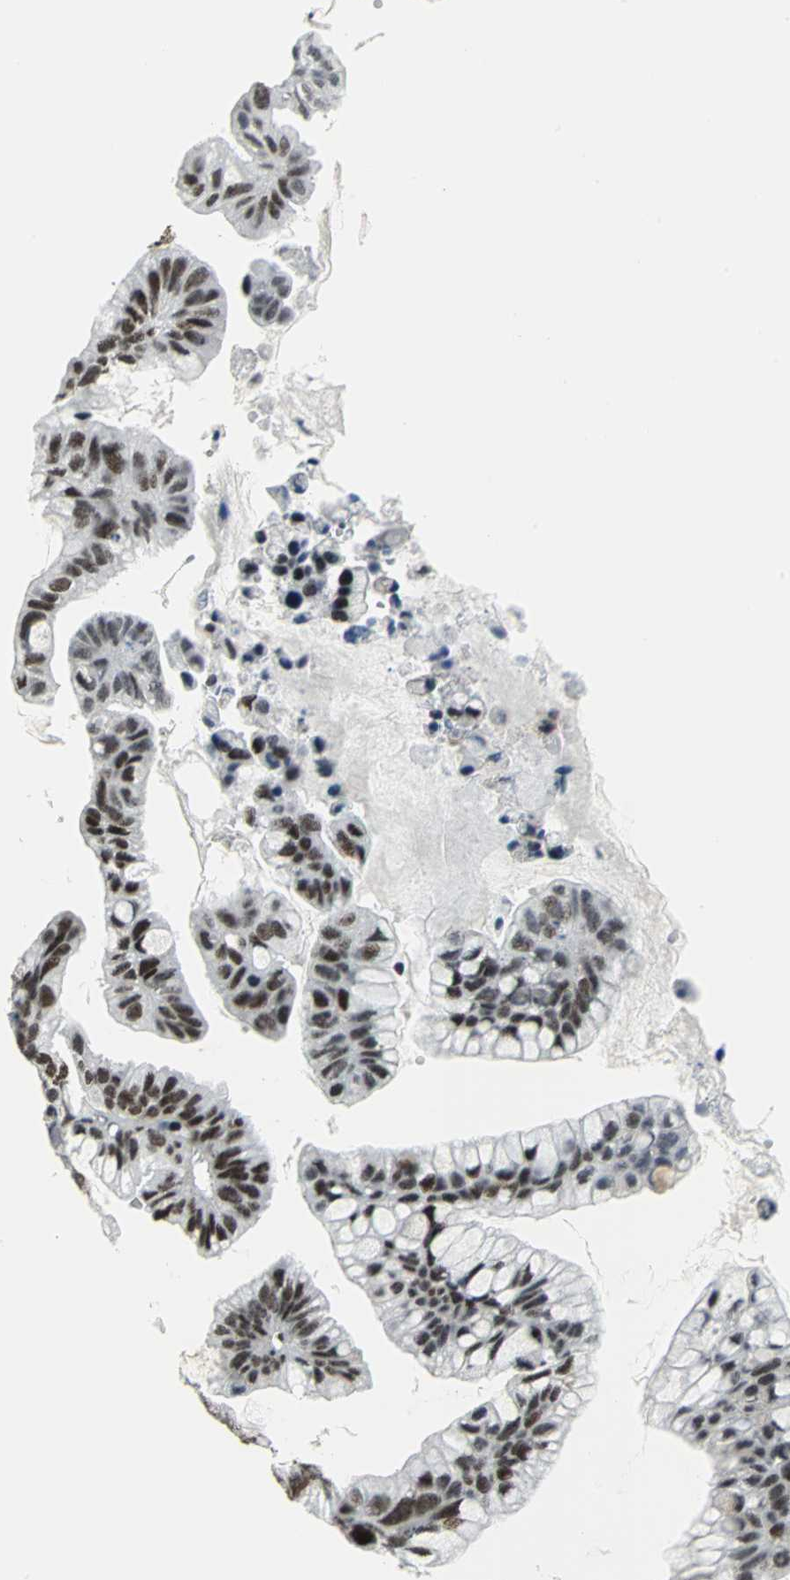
{"staining": {"intensity": "moderate", "quantity": ">75%", "location": "nuclear"}, "tissue": "ovarian cancer", "cell_type": "Tumor cells", "image_type": "cancer", "snomed": [{"axis": "morphology", "description": "Cystadenocarcinoma, mucinous, NOS"}, {"axis": "topography", "description": "Ovary"}], "caption": "IHC histopathology image of human ovarian cancer stained for a protein (brown), which reveals medium levels of moderate nuclear positivity in approximately >75% of tumor cells.", "gene": "SMARCA4", "patient": {"sex": "female", "age": 36}}